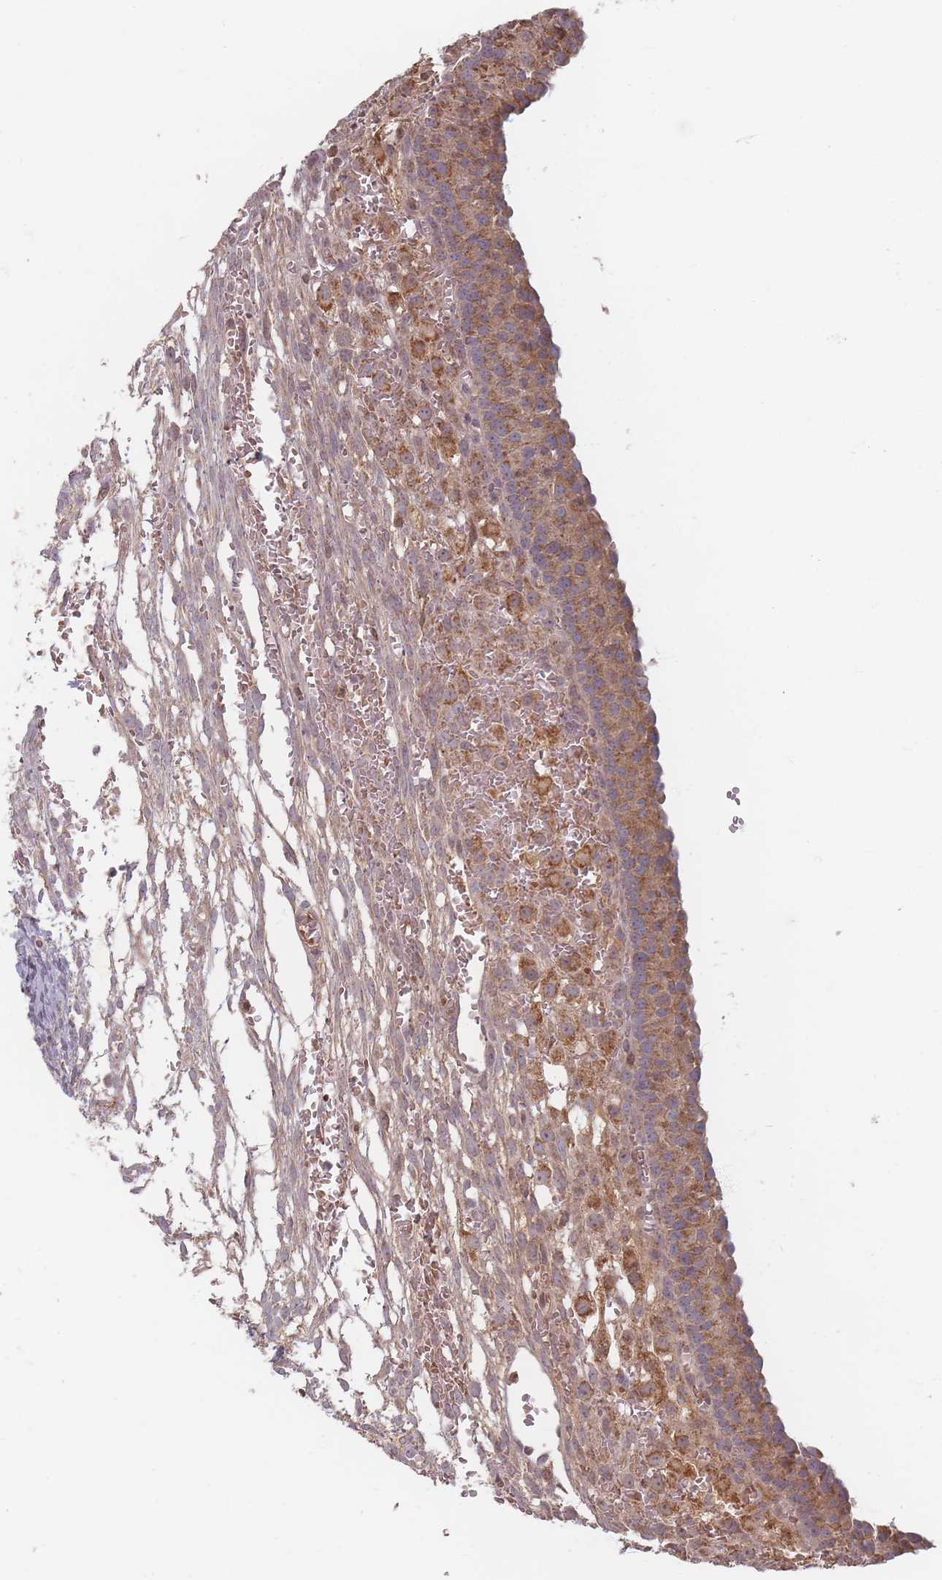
{"staining": {"intensity": "moderate", "quantity": "<25%", "location": "cytoplasmic/membranous"}, "tissue": "ovary", "cell_type": "Ovarian stroma cells", "image_type": "normal", "snomed": [{"axis": "morphology", "description": "Normal tissue, NOS"}, {"axis": "topography", "description": "Ovary"}], "caption": "The histopathology image displays staining of benign ovary, revealing moderate cytoplasmic/membranous protein positivity (brown color) within ovarian stroma cells. Ihc stains the protein in brown and the nuclei are stained blue.", "gene": "OR2M4", "patient": {"sex": "female", "age": 39}}